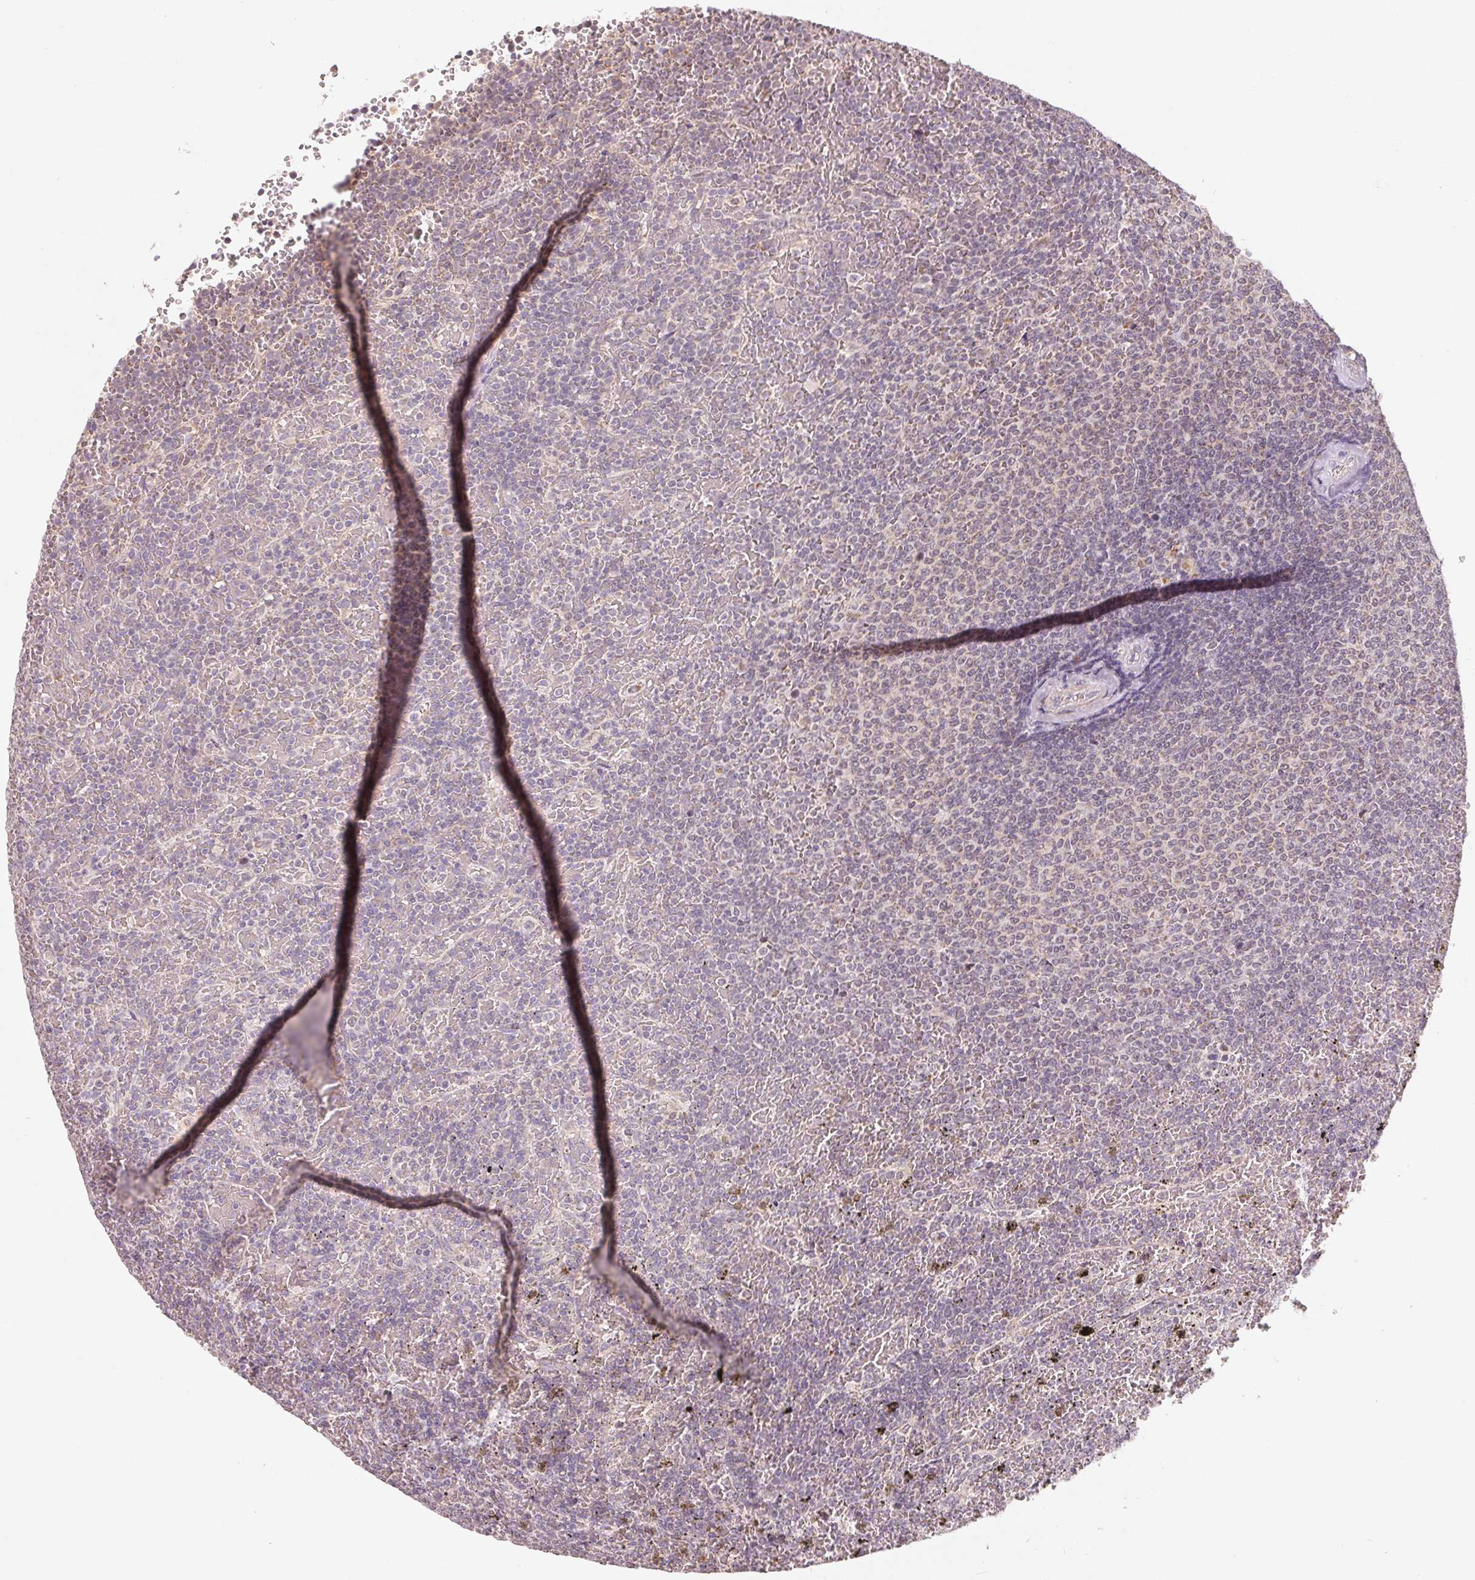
{"staining": {"intensity": "negative", "quantity": "none", "location": "none"}, "tissue": "lymphoma", "cell_type": "Tumor cells", "image_type": "cancer", "snomed": [{"axis": "morphology", "description": "Malignant lymphoma, non-Hodgkin's type, Low grade"}, {"axis": "topography", "description": "Spleen"}], "caption": "Human lymphoma stained for a protein using immunohistochemistry (IHC) displays no staining in tumor cells.", "gene": "GHITM", "patient": {"sex": "female", "age": 77}}